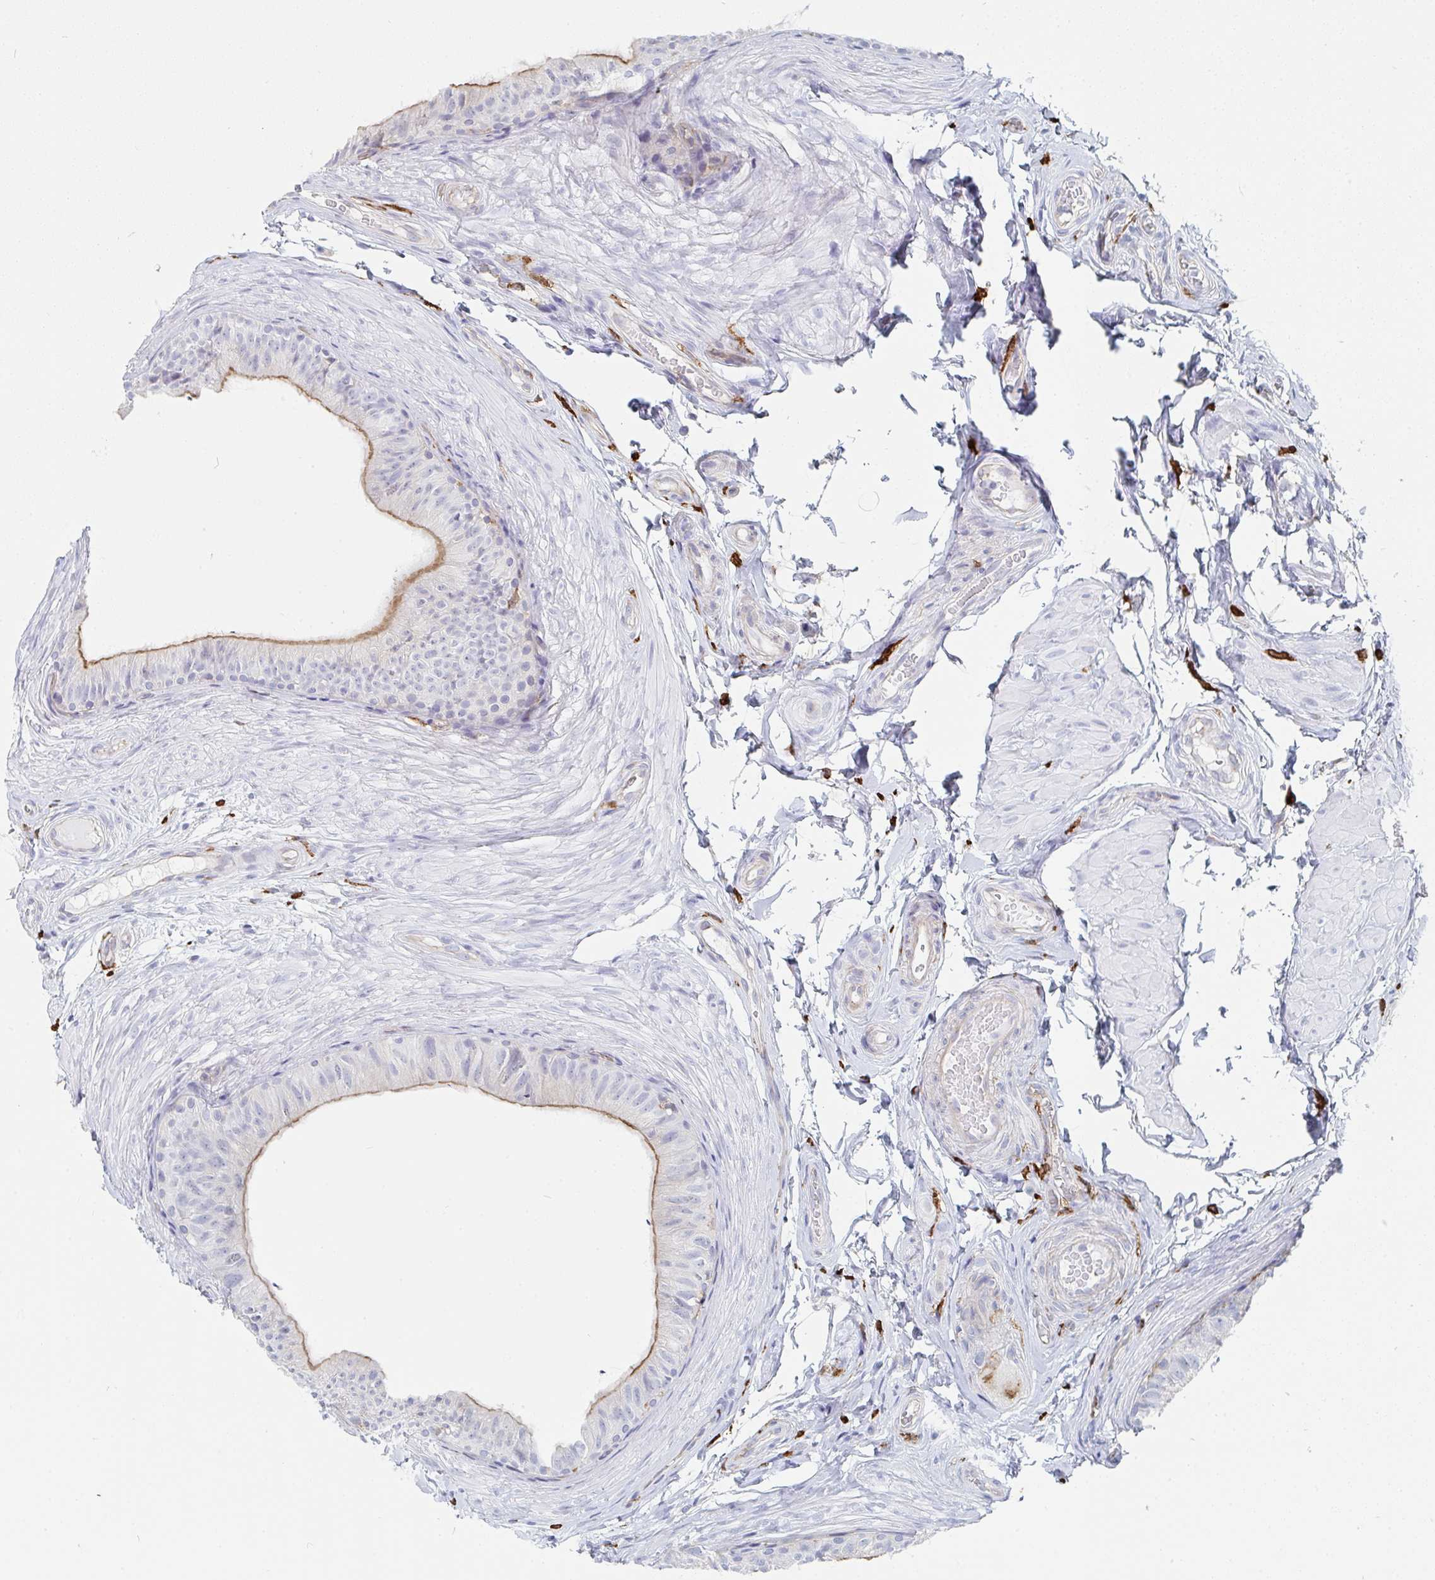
{"staining": {"intensity": "strong", "quantity": "25%-75%", "location": "cytoplasmic/membranous"}, "tissue": "epididymis", "cell_type": "Glandular cells", "image_type": "normal", "snomed": [{"axis": "morphology", "description": "Normal tissue, NOS"}, {"axis": "topography", "description": "Epididymis, spermatic cord, NOS"}, {"axis": "topography", "description": "Epididymis"}, {"axis": "topography", "description": "Peripheral nerve tissue"}], "caption": "Immunohistochemical staining of unremarkable human epididymis shows strong cytoplasmic/membranous protein positivity in about 25%-75% of glandular cells.", "gene": "DAB2", "patient": {"sex": "male", "age": 29}}